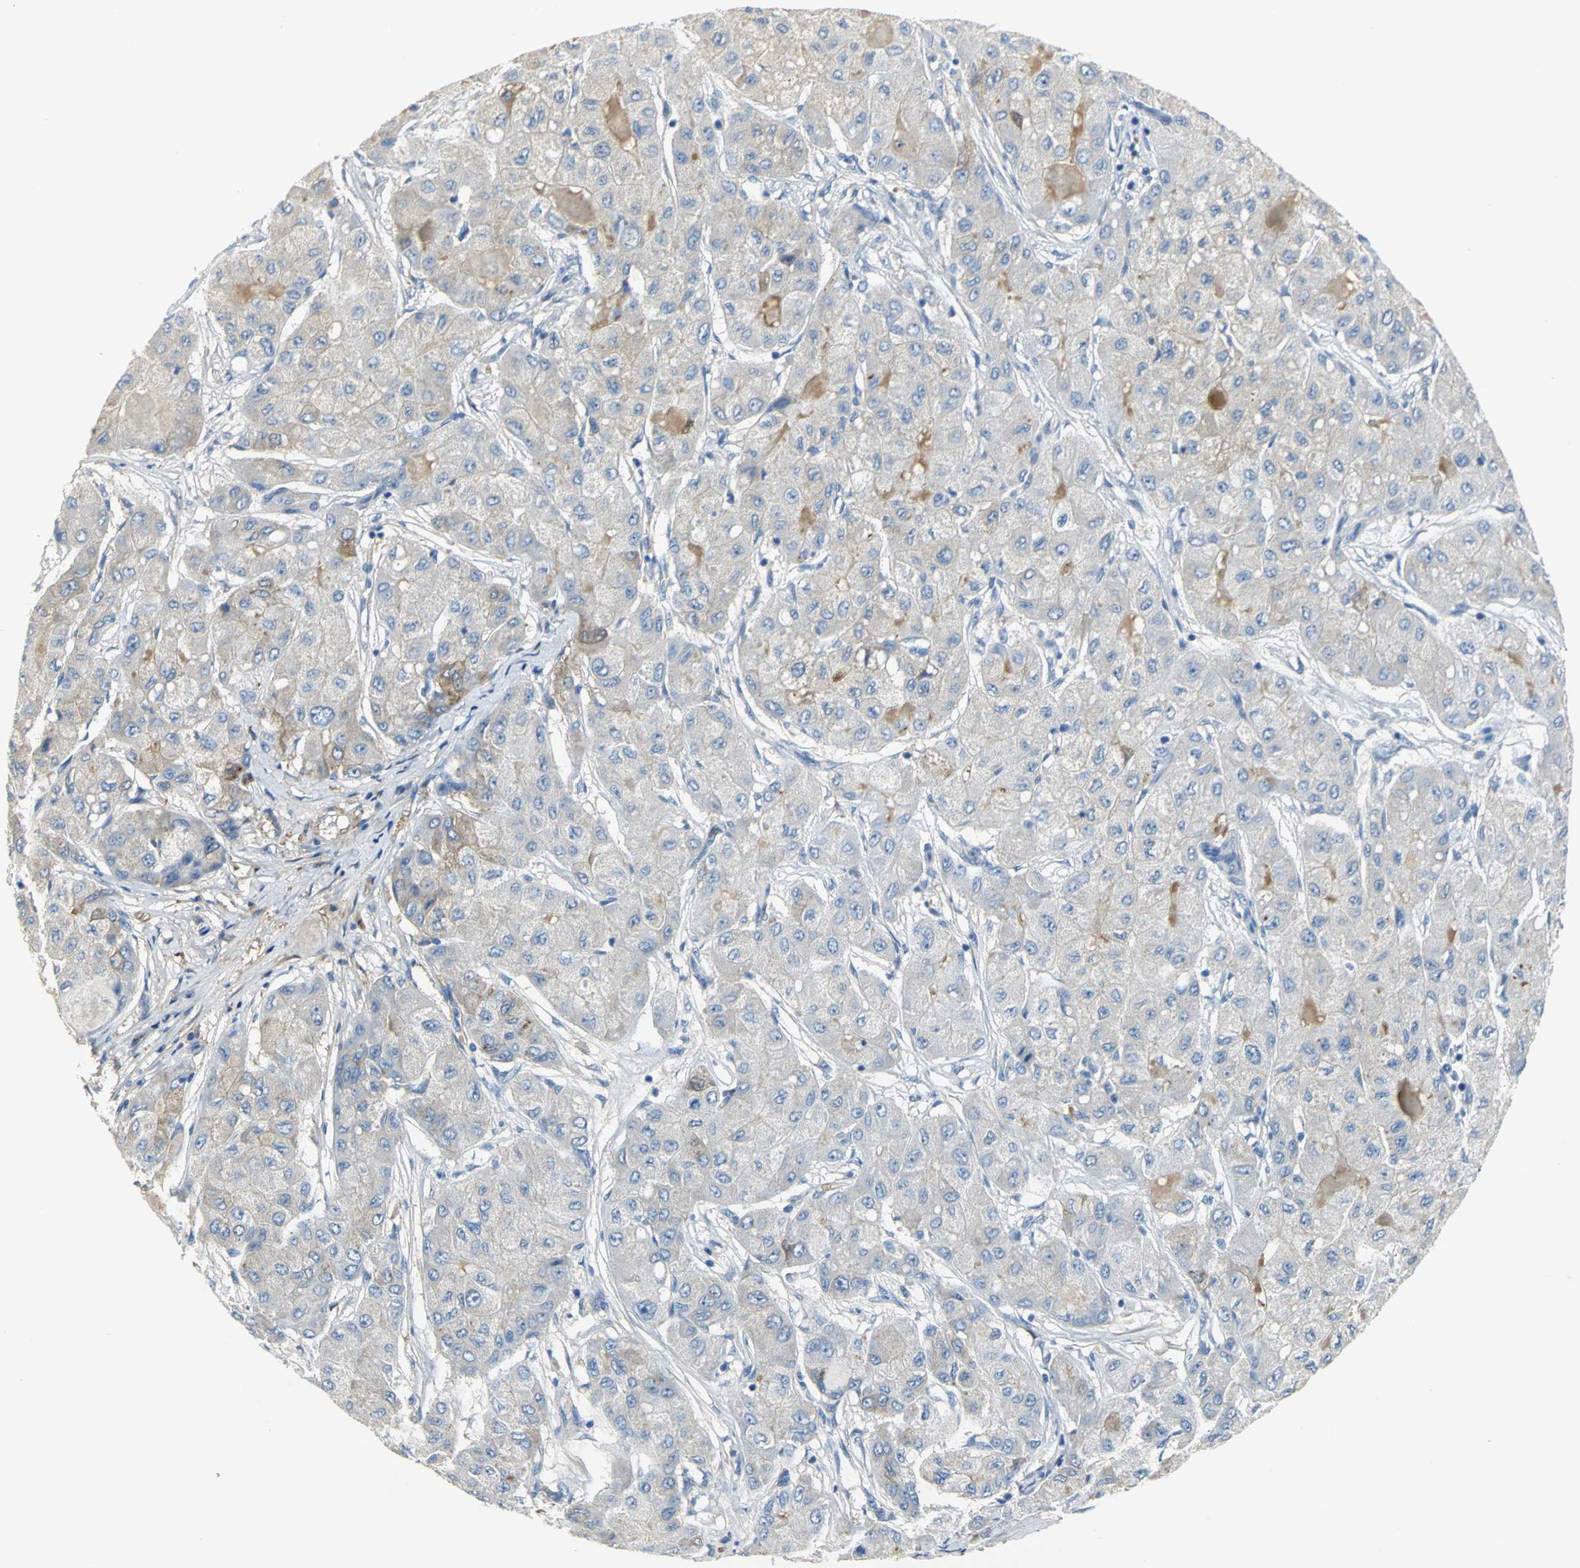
{"staining": {"intensity": "moderate", "quantity": "25%-75%", "location": "cytoplasmic/membranous"}, "tissue": "liver cancer", "cell_type": "Tumor cells", "image_type": "cancer", "snomed": [{"axis": "morphology", "description": "Carcinoma, Hepatocellular, NOS"}, {"axis": "topography", "description": "Liver"}], "caption": "This histopathology image shows hepatocellular carcinoma (liver) stained with IHC to label a protein in brown. The cytoplasmic/membranous of tumor cells show moderate positivity for the protein. Nuclei are counter-stained blue.", "gene": "GYG2", "patient": {"sex": "male", "age": 80}}